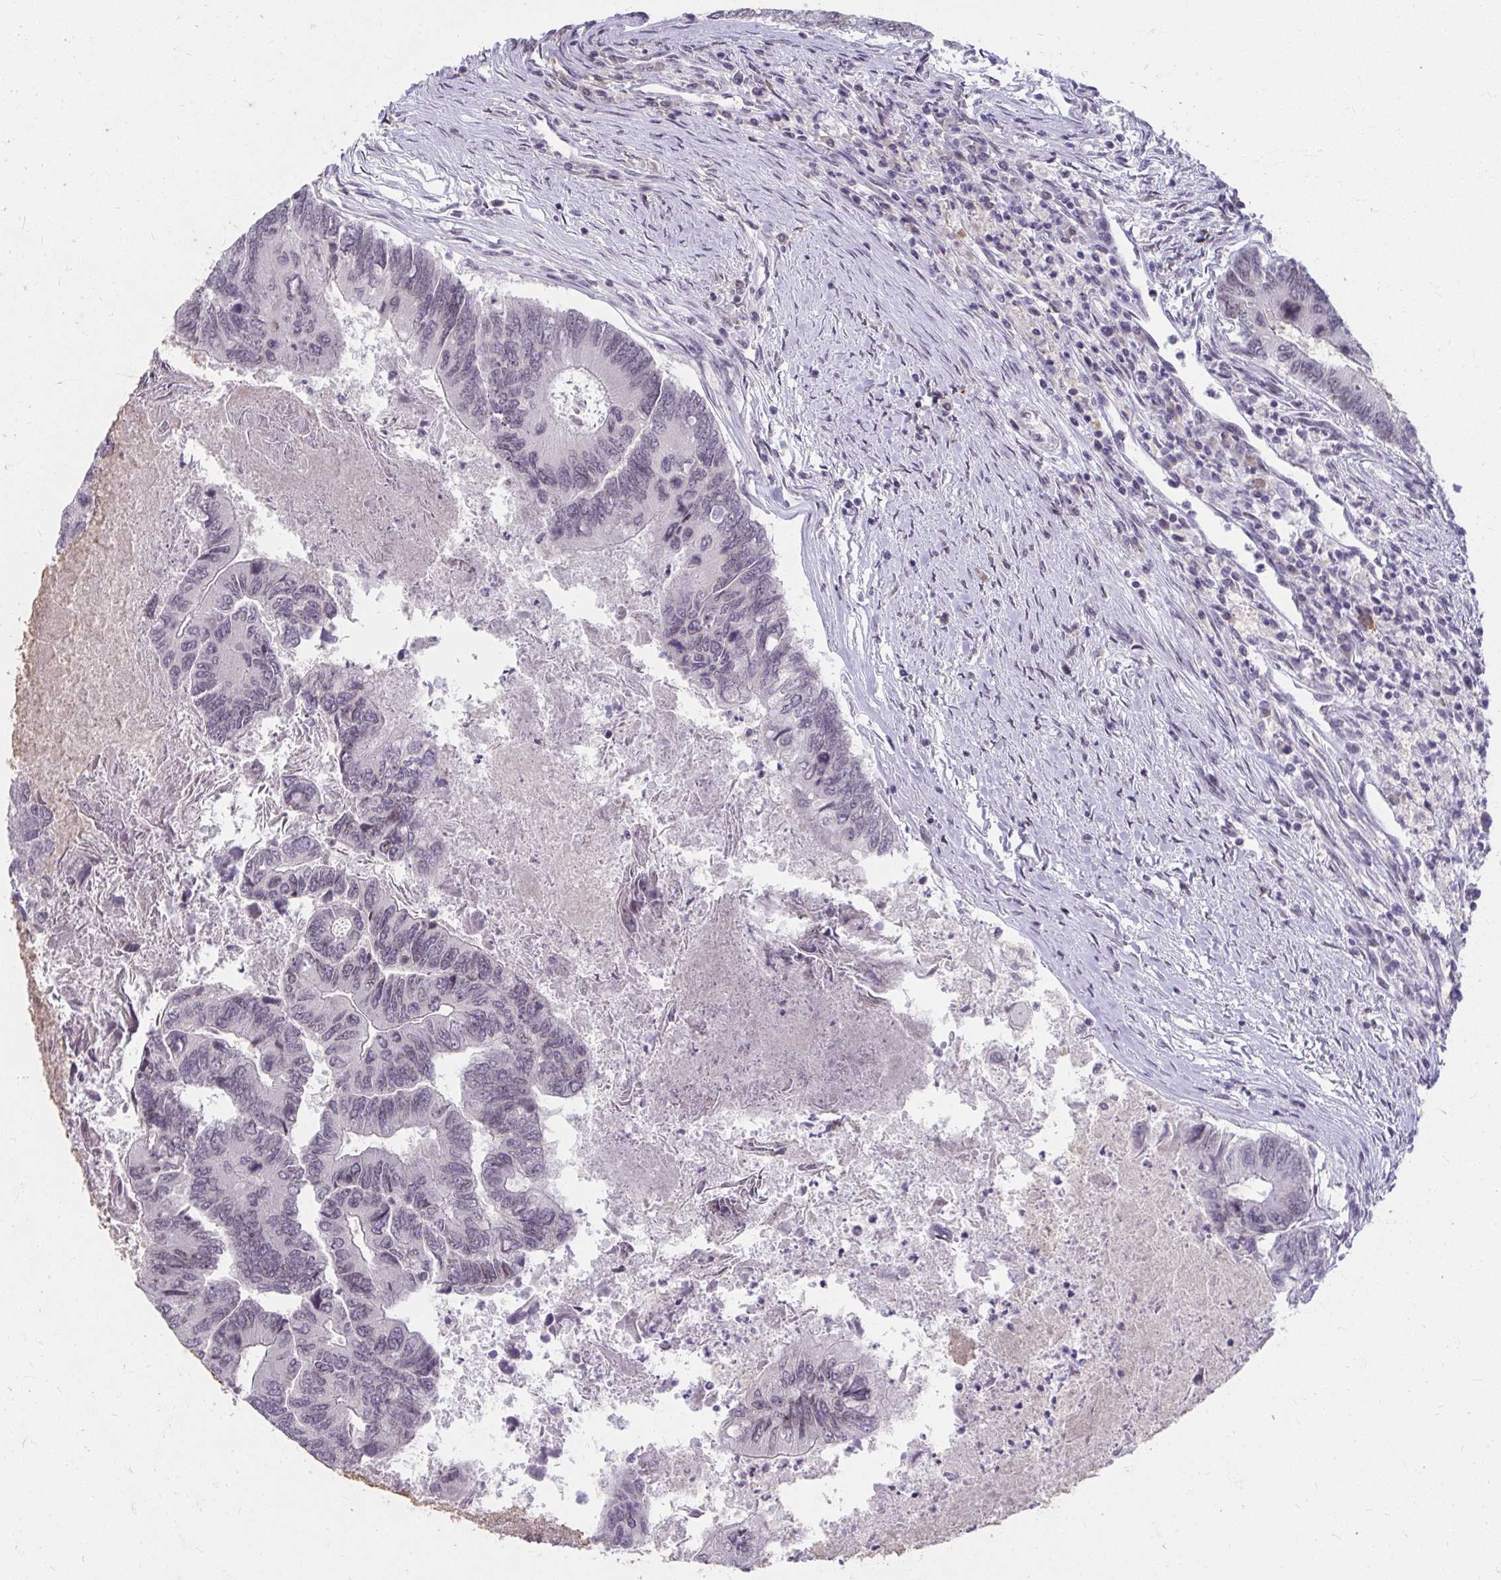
{"staining": {"intensity": "negative", "quantity": "none", "location": "none"}, "tissue": "colorectal cancer", "cell_type": "Tumor cells", "image_type": "cancer", "snomed": [{"axis": "morphology", "description": "Adenocarcinoma, NOS"}, {"axis": "topography", "description": "Colon"}], "caption": "Photomicrograph shows no protein positivity in tumor cells of colorectal cancer (adenocarcinoma) tissue.", "gene": "NUP133", "patient": {"sex": "female", "age": 67}}